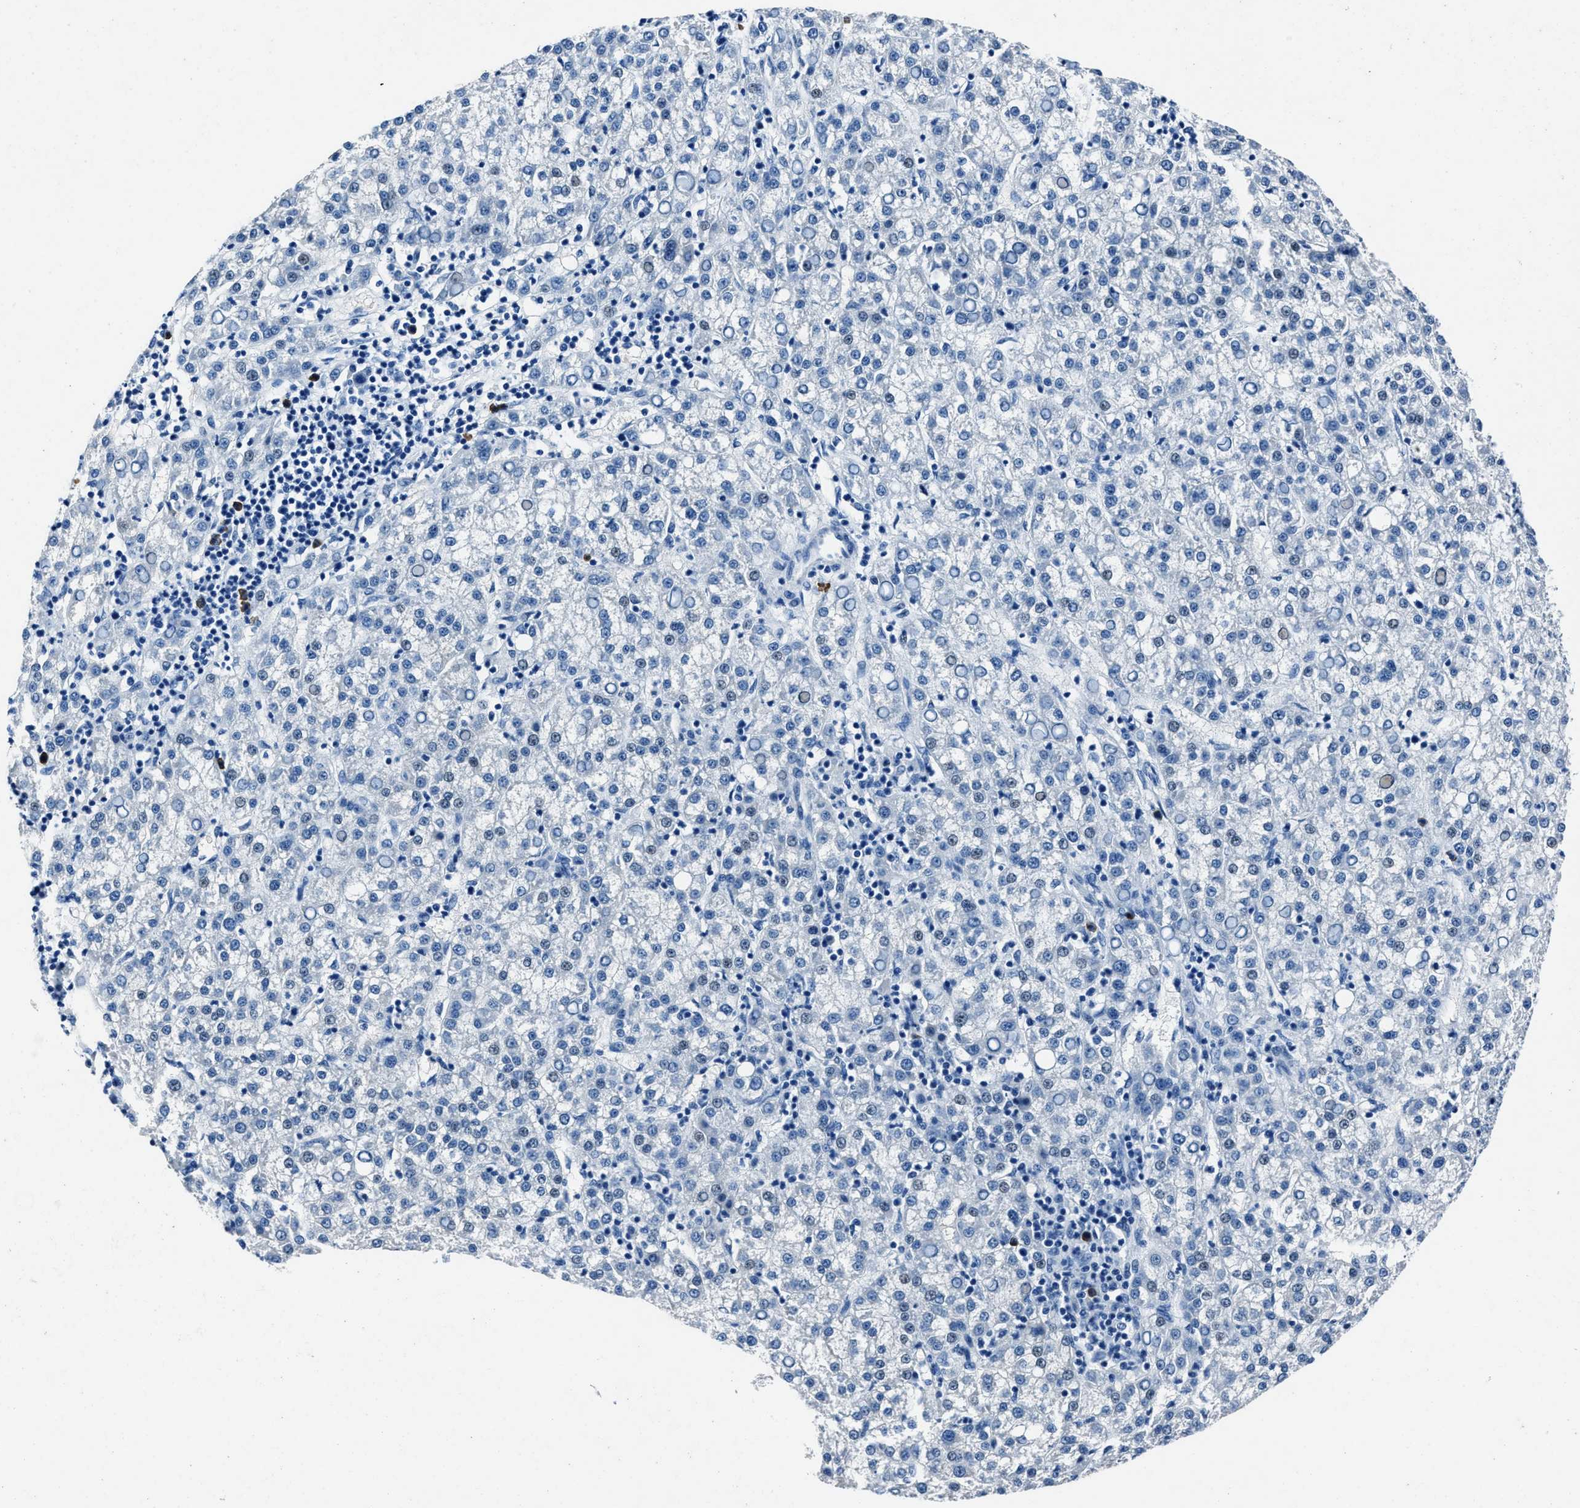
{"staining": {"intensity": "negative", "quantity": "none", "location": "none"}, "tissue": "liver cancer", "cell_type": "Tumor cells", "image_type": "cancer", "snomed": [{"axis": "morphology", "description": "Carcinoma, Hepatocellular, NOS"}, {"axis": "topography", "description": "Liver"}], "caption": "This is a image of immunohistochemistry staining of liver cancer, which shows no expression in tumor cells.", "gene": "NACAD", "patient": {"sex": "female", "age": 58}}